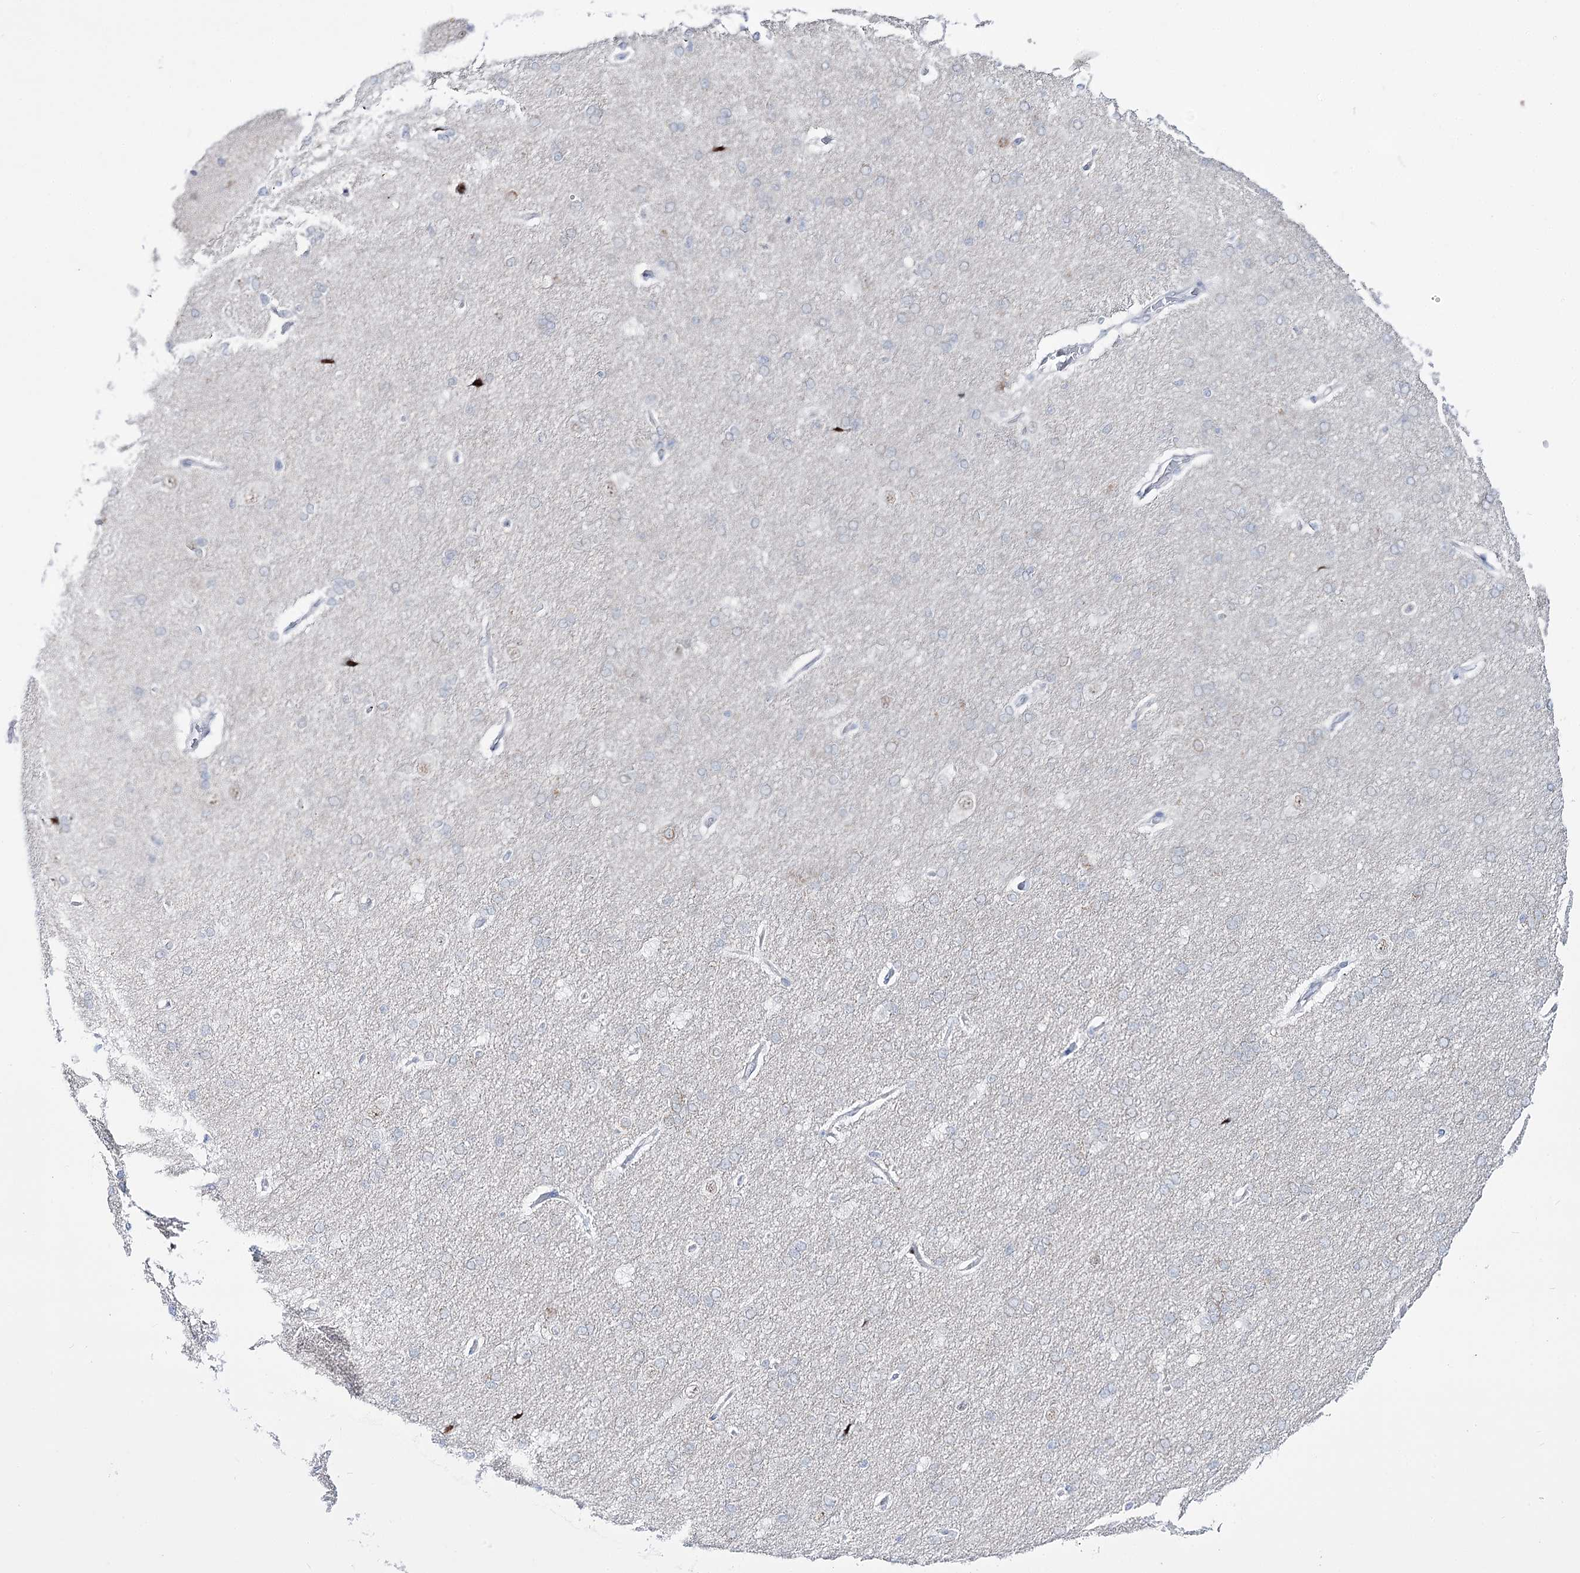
{"staining": {"intensity": "negative", "quantity": "none", "location": "none"}, "tissue": "cerebral cortex", "cell_type": "Endothelial cells", "image_type": "normal", "snomed": [{"axis": "morphology", "description": "Normal tissue, NOS"}, {"axis": "topography", "description": "Cerebral cortex"}], "caption": "IHC photomicrograph of unremarkable cerebral cortex stained for a protein (brown), which reveals no expression in endothelial cells.", "gene": "RBM15B", "patient": {"sex": "male", "age": 62}}